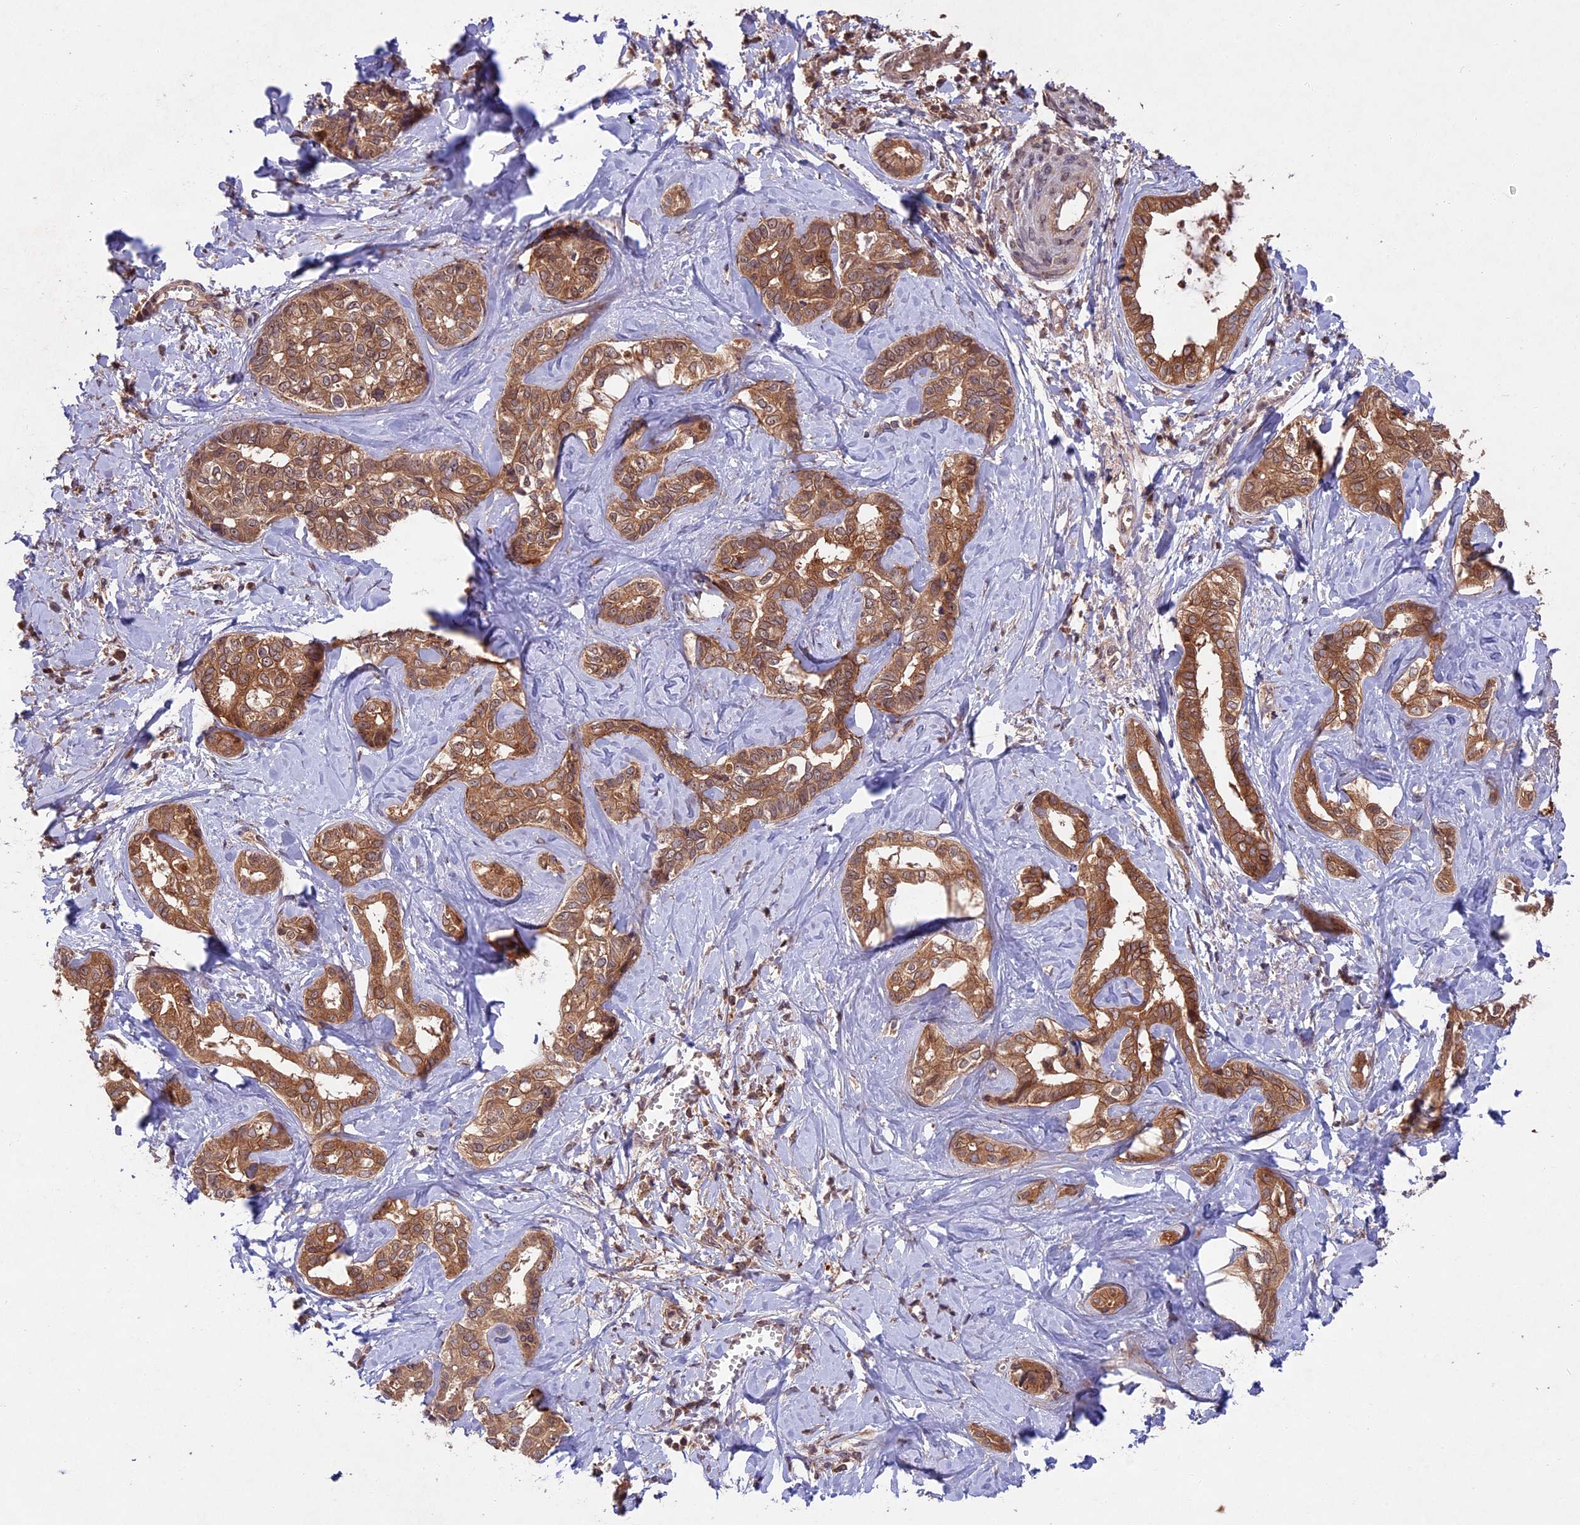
{"staining": {"intensity": "moderate", "quantity": ">75%", "location": "cytoplasmic/membranous"}, "tissue": "liver cancer", "cell_type": "Tumor cells", "image_type": "cancer", "snomed": [{"axis": "morphology", "description": "Cholangiocarcinoma"}, {"axis": "topography", "description": "Liver"}], "caption": "Protein expression analysis of human liver cancer (cholangiocarcinoma) reveals moderate cytoplasmic/membranous staining in about >75% of tumor cells.", "gene": "CHAC1", "patient": {"sex": "female", "age": 77}}